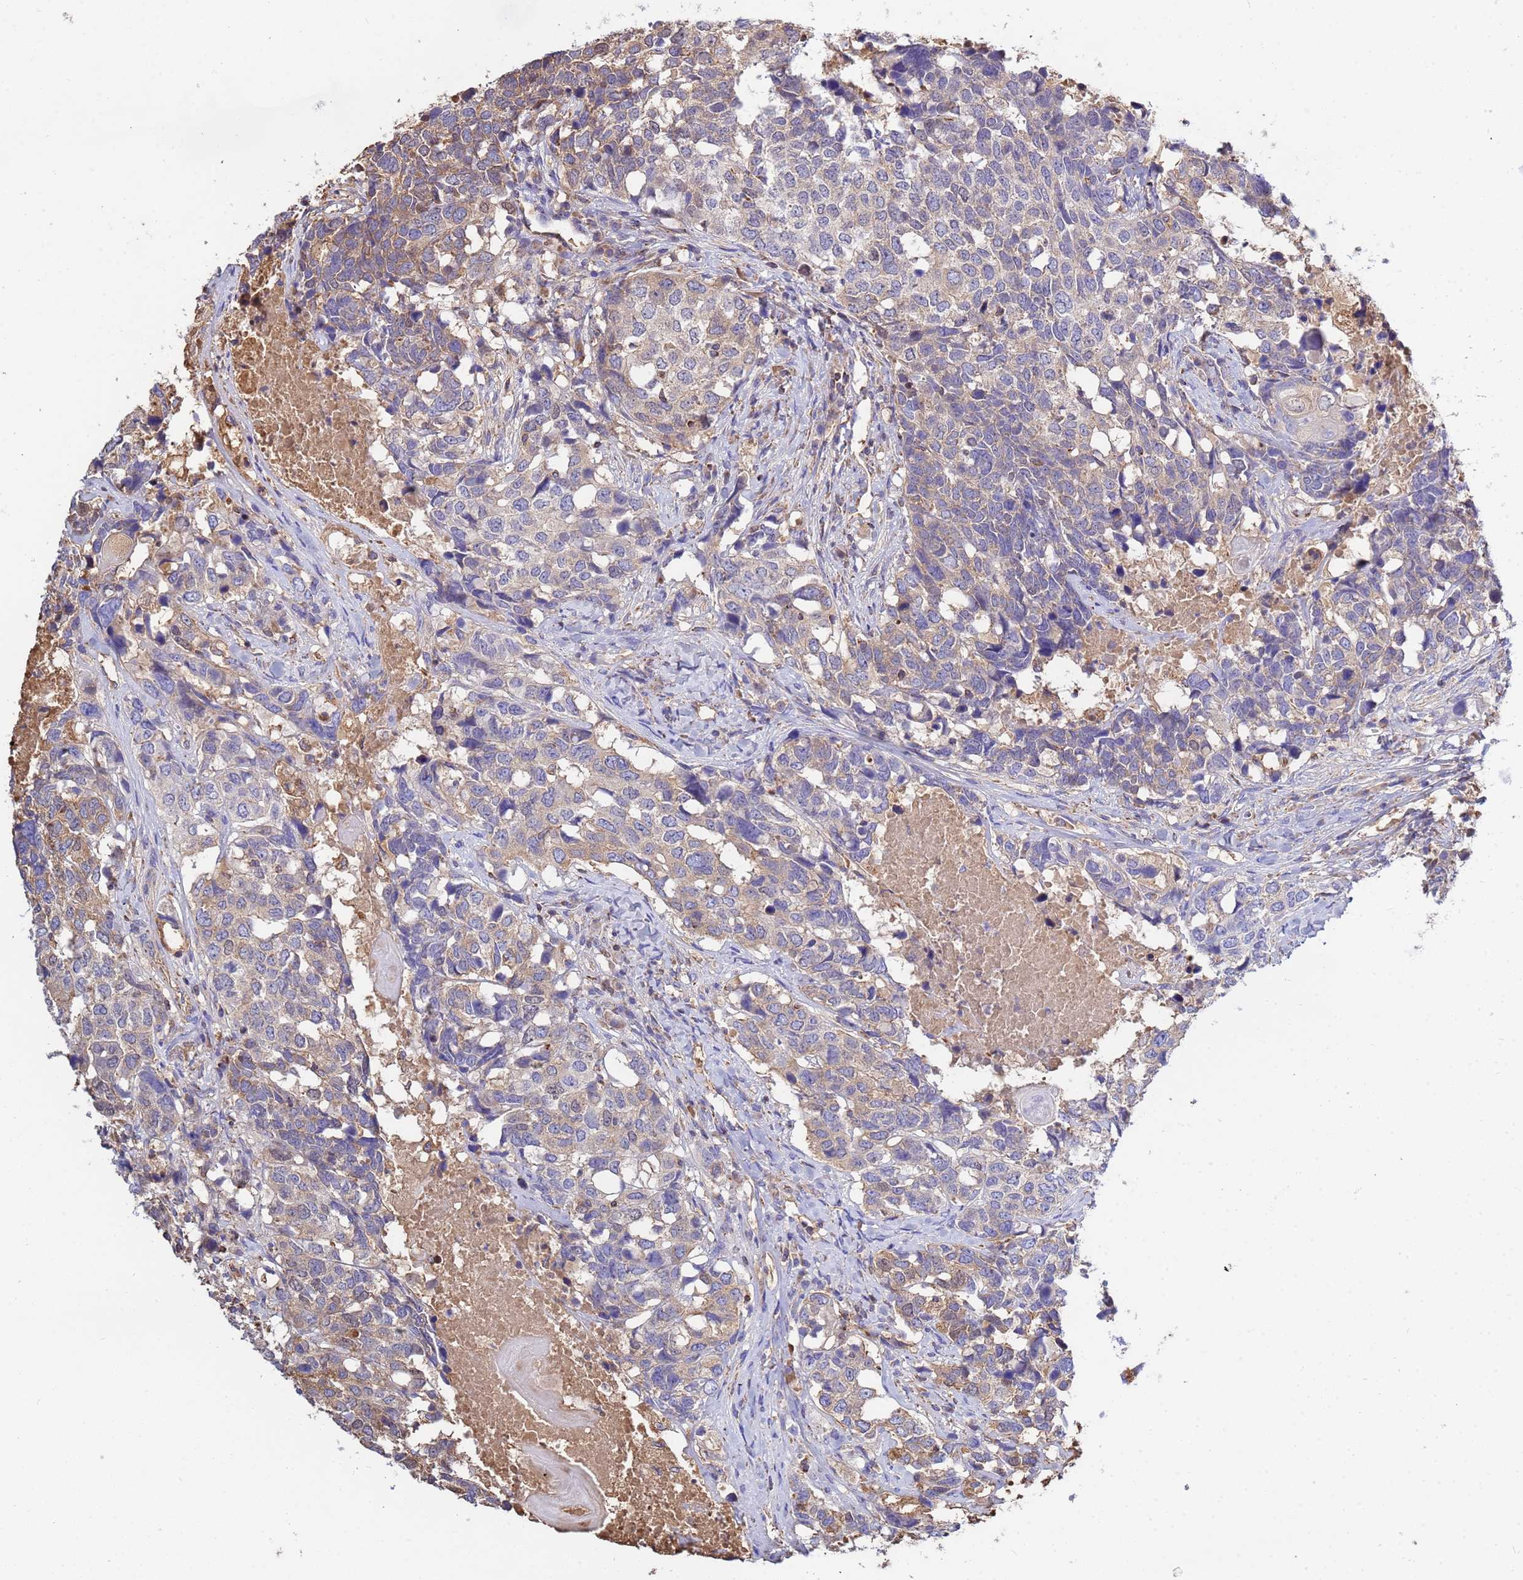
{"staining": {"intensity": "weak", "quantity": "25%-75%", "location": "cytoplasmic/membranous"}, "tissue": "head and neck cancer", "cell_type": "Tumor cells", "image_type": "cancer", "snomed": [{"axis": "morphology", "description": "Squamous cell carcinoma, NOS"}, {"axis": "topography", "description": "Head-Neck"}], "caption": "DAB immunohistochemical staining of head and neck cancer exhibits weak cytoplasmic/membranous protein staining in about 25%-75% of tumor cells.", "gene": "GLUD1", "patient": {"sex": "male", "age": 66}}